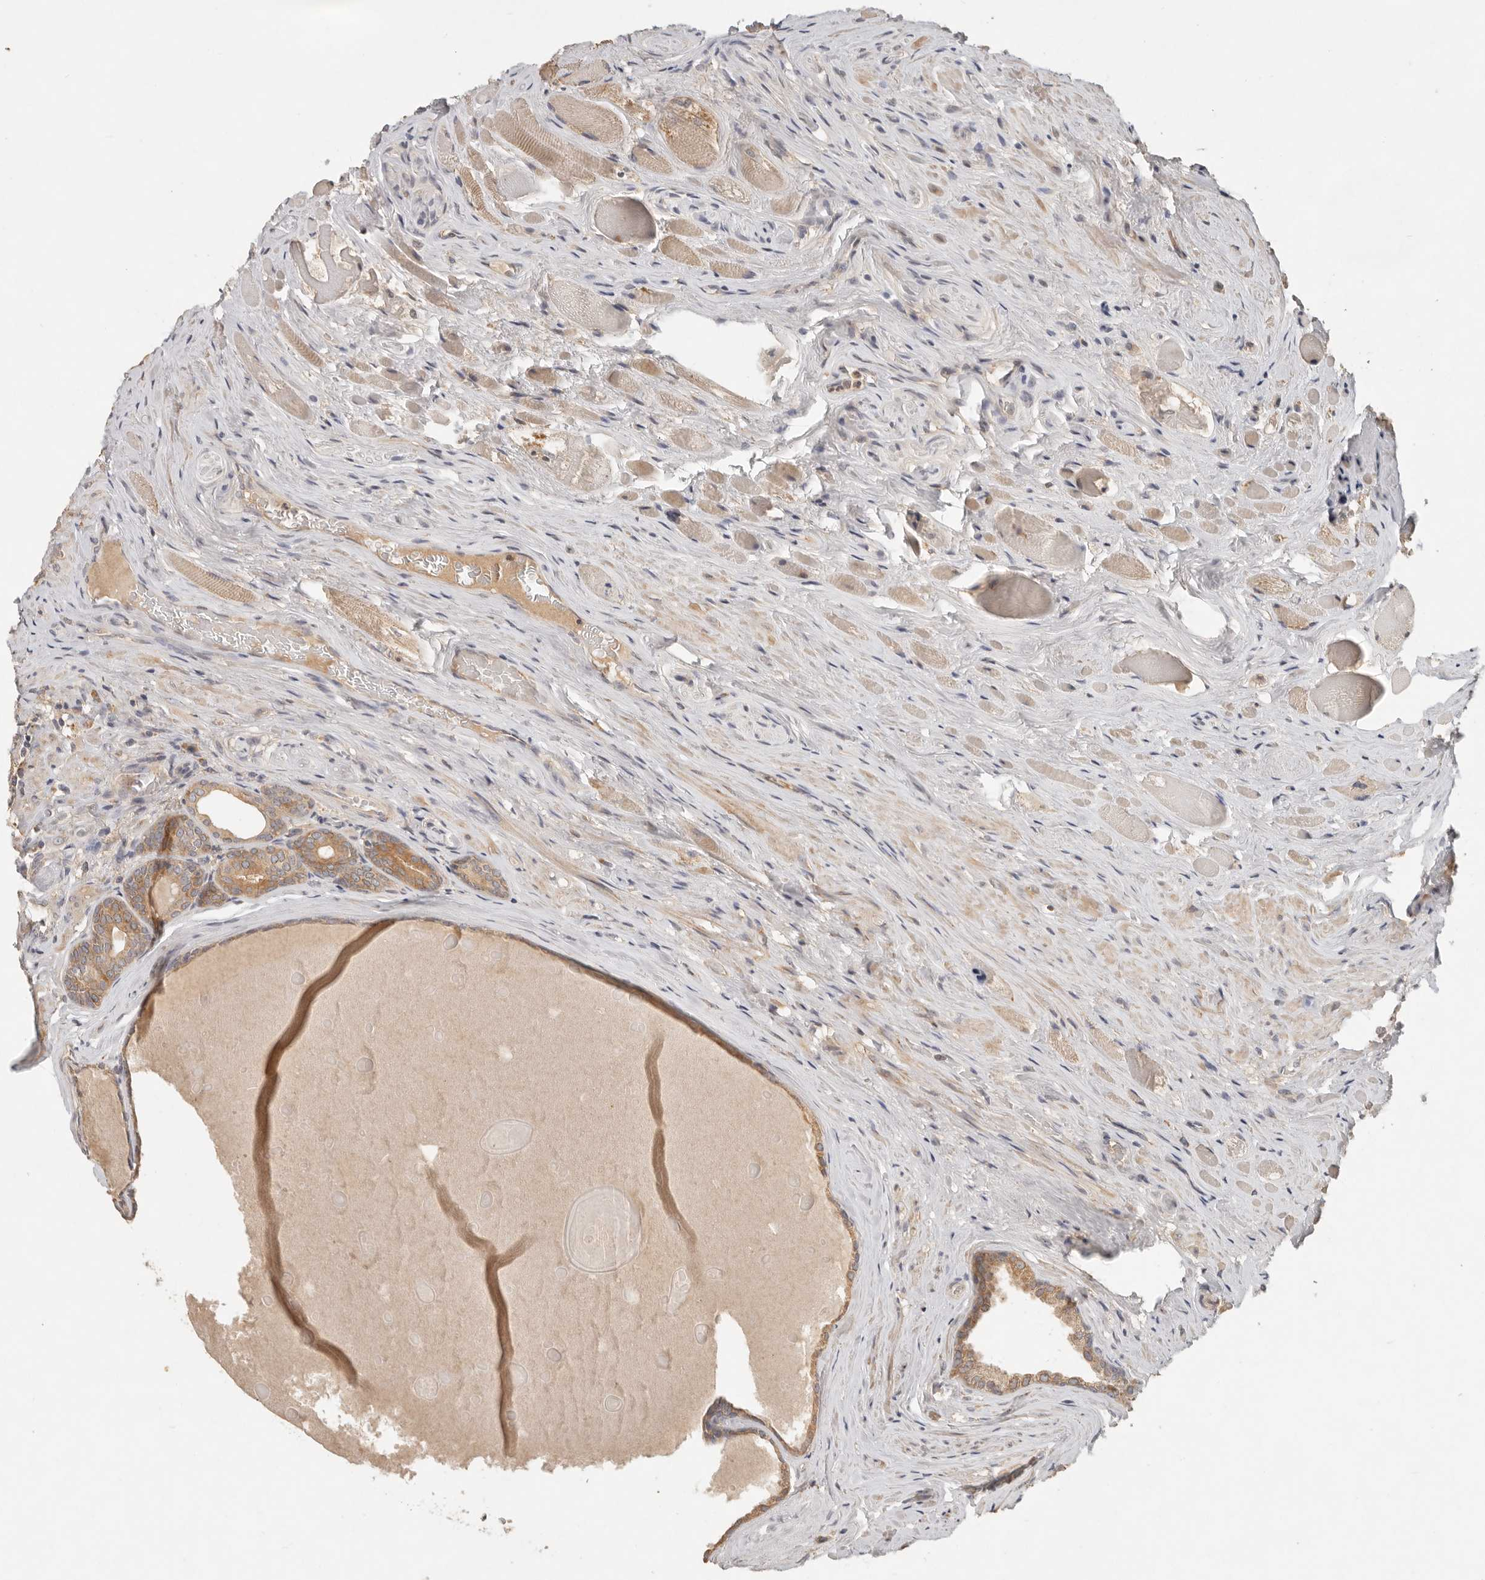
{"staining": {"intensity": "moderate", "quantity": ">75%", "location": "cytoplasmic/membranous"}, "tissue": "prostate cancer", "cell_type": "Tumor cells", "image_type": "cancer", "snomed": [{"axis": "morphology", "description": "Adenocarcinoma, Low grade"}, {"axis": "topography", "description": "Prostate"}], "caption": "A micrograph of human prostate cancer (adenocarcinoma (low-grade)) stained for a protein exhibits moderate cytoplasmic/membranous brown staining in tumor cells.", "gene": "ARHGEF10L", "patient": {"sex": "male", "age": 72}}